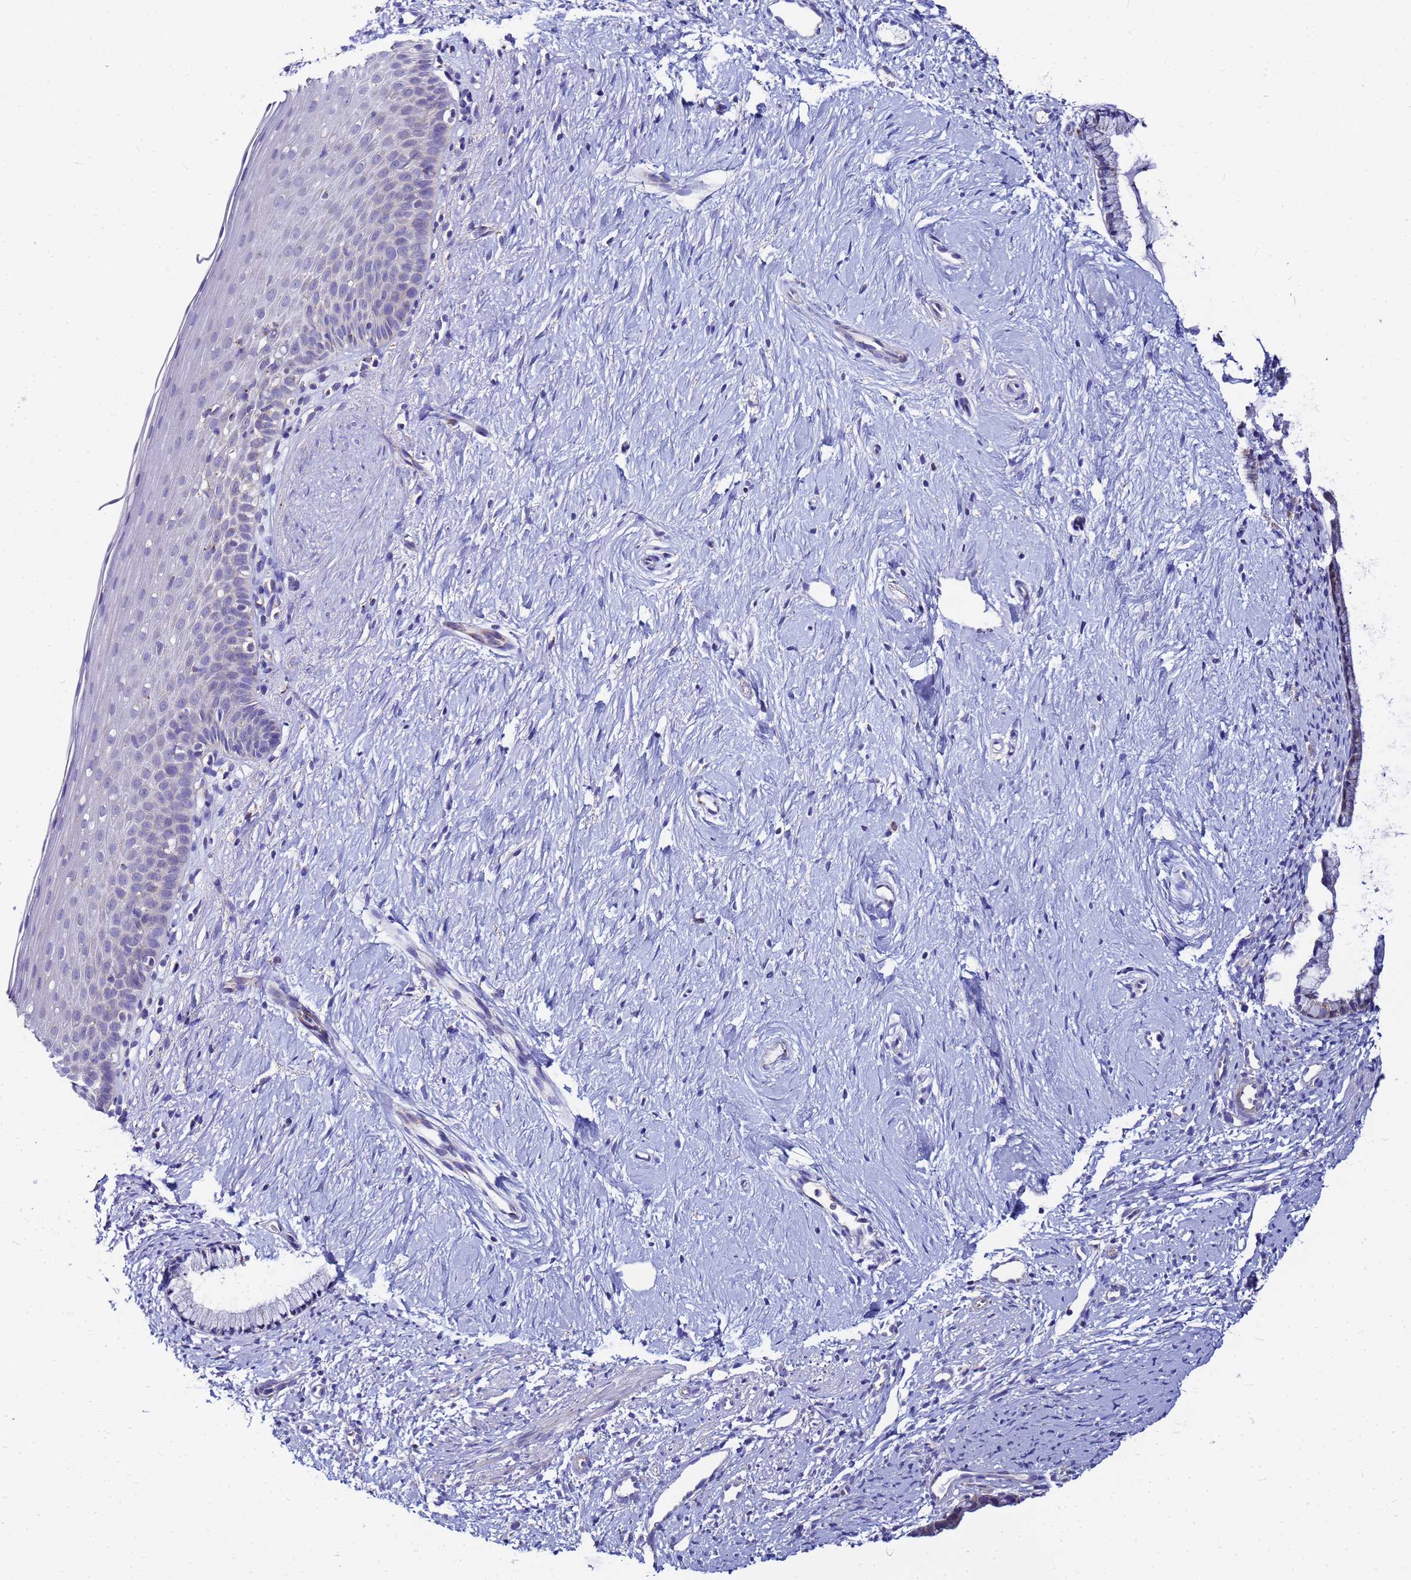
{"staining": {"intensity": "moderate", "quantity": "25%-75%", "location": "cytoplasmic/membranous"}, "tissue": "cervix", "cell_type": "Glandular cells", "image_type": "normal", "snomed": [{"axis": "morphology", "description": "Normal tissue, NOS"}, {"axis": "topography", "description": "Cervix"}], "caption": "About 25%-75% of glandular cells in benign cervix display moderate cytoplasmic/membranous protein positivity as visualized by brown immunohistochemical staining.", "gene": "FAHD2A", "patient": {"sex": "female", "age": 57}}